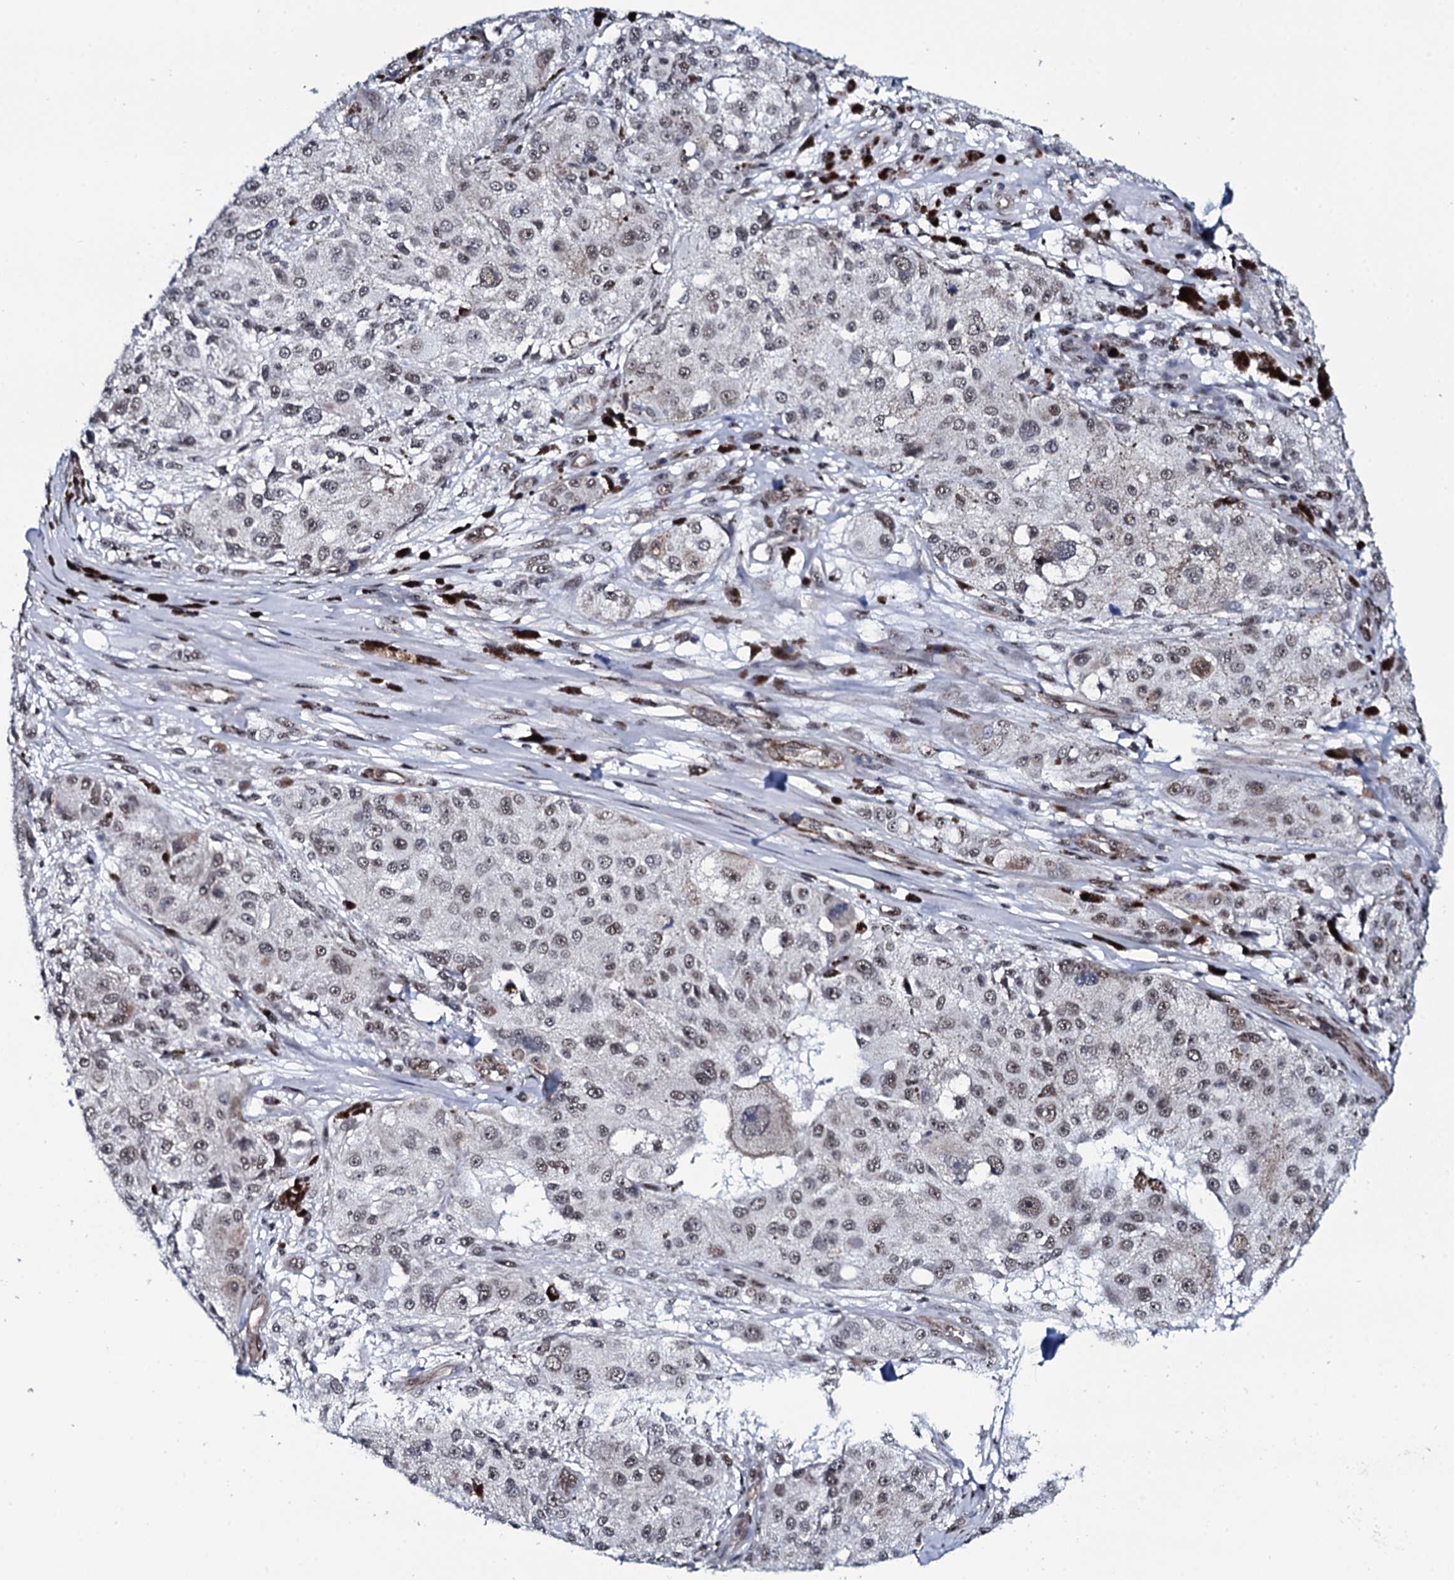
{"staining": {"intensity": "weak", "quantity": "25%-75%", "location": "nuclear"}, "tissue": "melanoma", "cell_type": "Tumor cells", "image_type": "cancer", "snomed": [{"axis": "morphology", "description": "Necrosis, NOS"}, {"axis": "morphology", "description": "Malignant melanoma, NOS"}, {"axis": "topography", "description": "Skin"}], "caption": "Malignant melanoma was stained to show a protein in brown. There is low levels of weak nuclear expression in approximately 25%-75% of tumor cells.", "gene": "CWC15", "patient": {"sex": "female", "age": 87}}